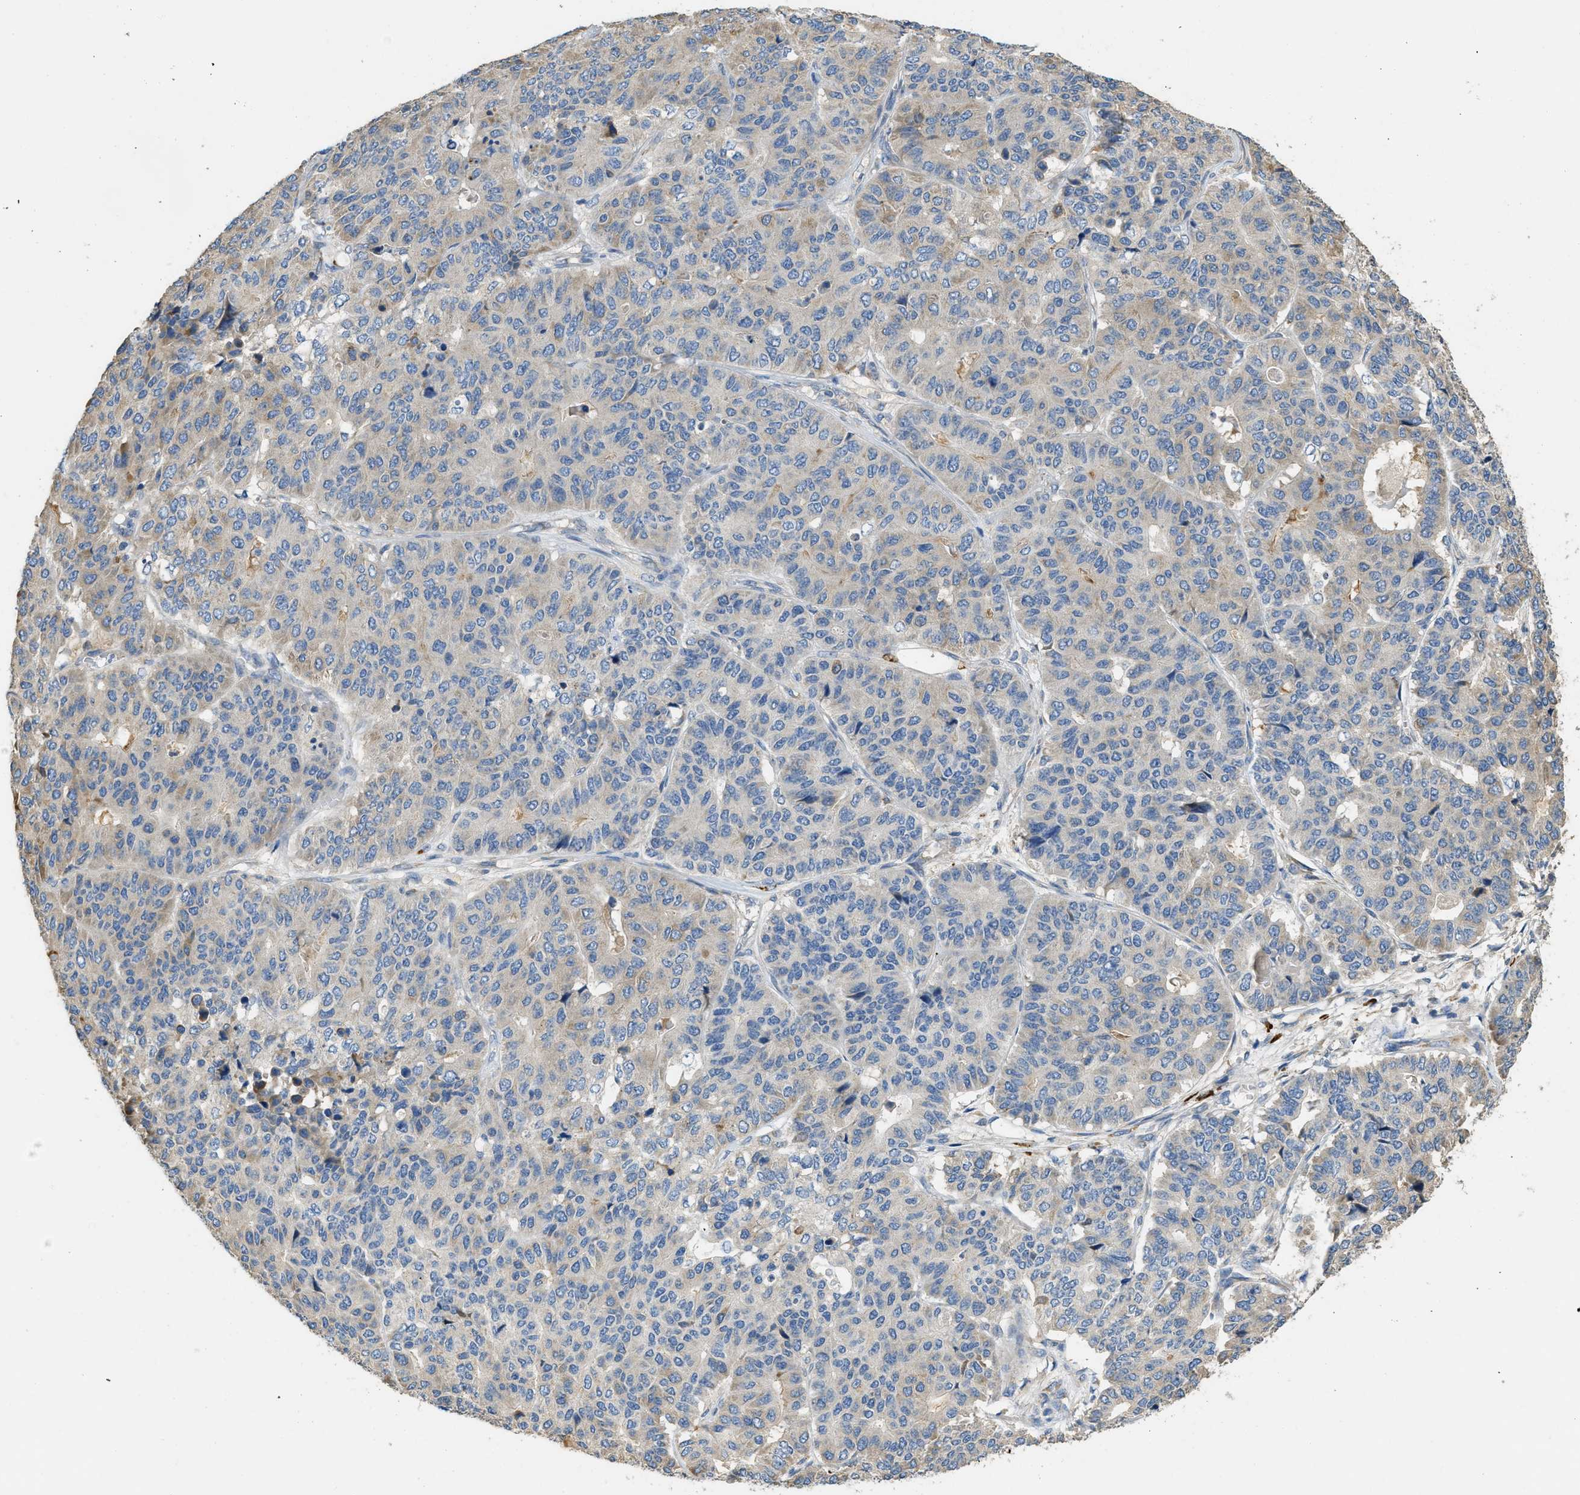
{"staining": {"intensity": "weak", "quantity": "<25%", "location": "cytoplasmic/membranous"}, "tissue": "pancreatic cancer", "cell_type": "Tumor cells", "image_type": "cancer", "snomed": [{"axis": "morphology", "description": "Adenocarcinoma, NOS"}, {"axis": "topography", "description": "Pancreas"}], "caption": "Pancreatic cancer (adenocarcinoma) stained for a protein using immunohistochemistry displays no positivity tumor cells.", "gene": "RIPK2", "patient": {"sex": "male", "age": 50}}